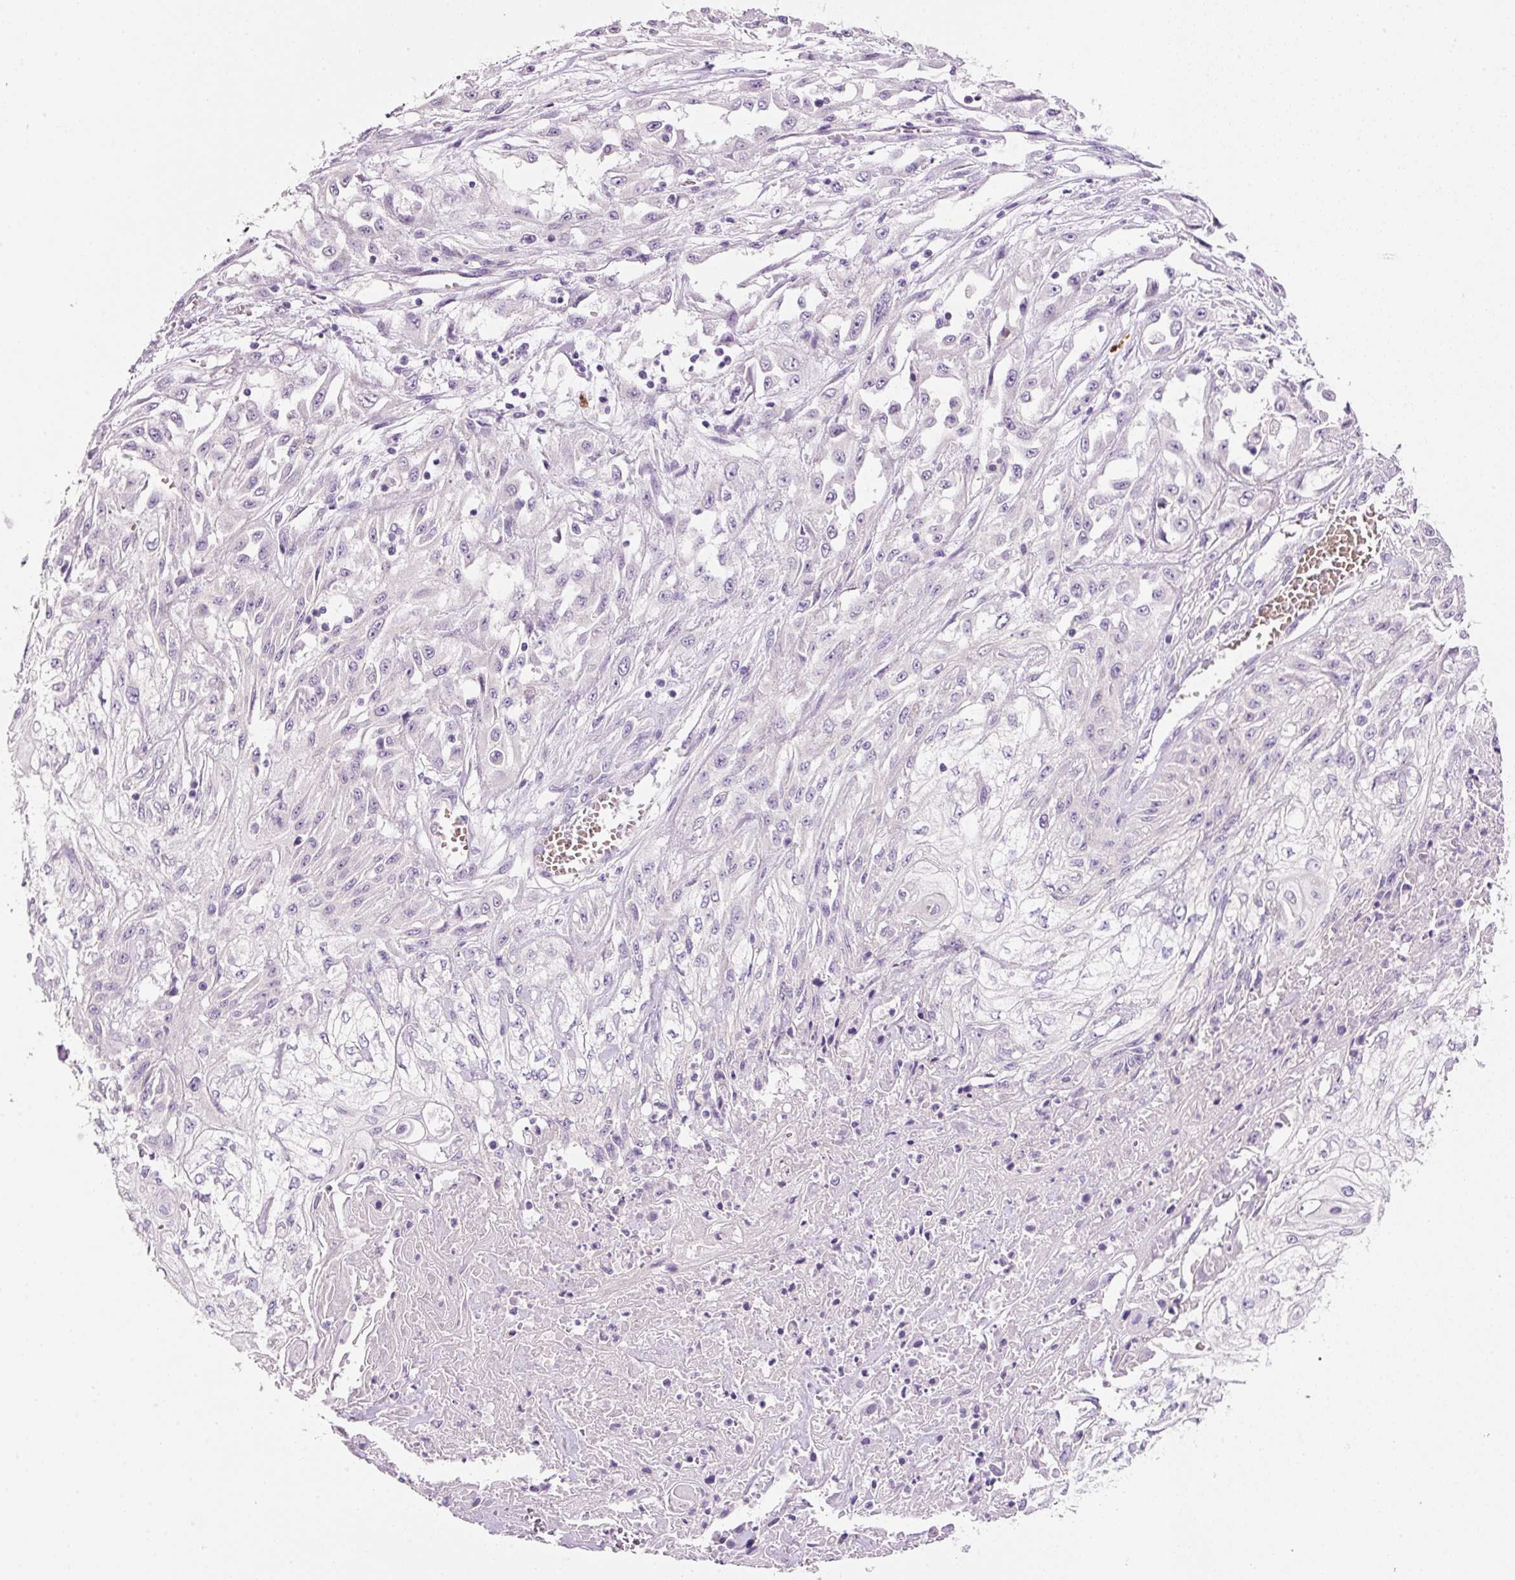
{"staining": {"intensity": "negative", "quantity": "none", "location": "none"}, "tissue": "skin cancer", "cell_type": "Tumor cells", "image_type": "cancer", "snomed": [{"axis": "morphology", "description": "Squamous cell carcinoma, NOS"}, {"axis": "morphology", "description": "Squamous cell carcinoma, metastatic, NOS"}, {"axis": "topography", "description": "Skin"}, {"axis": "topography", "description": "Lymph node"}], "caption": "A high-resolution micrograph shows immunohistochemistry staining of skin metastatic squamous cell carcinoma, which displays no significant positivity in tumor cells.", "gene": "TENT5C", "patient": {"sex": "male", "age": 75}}